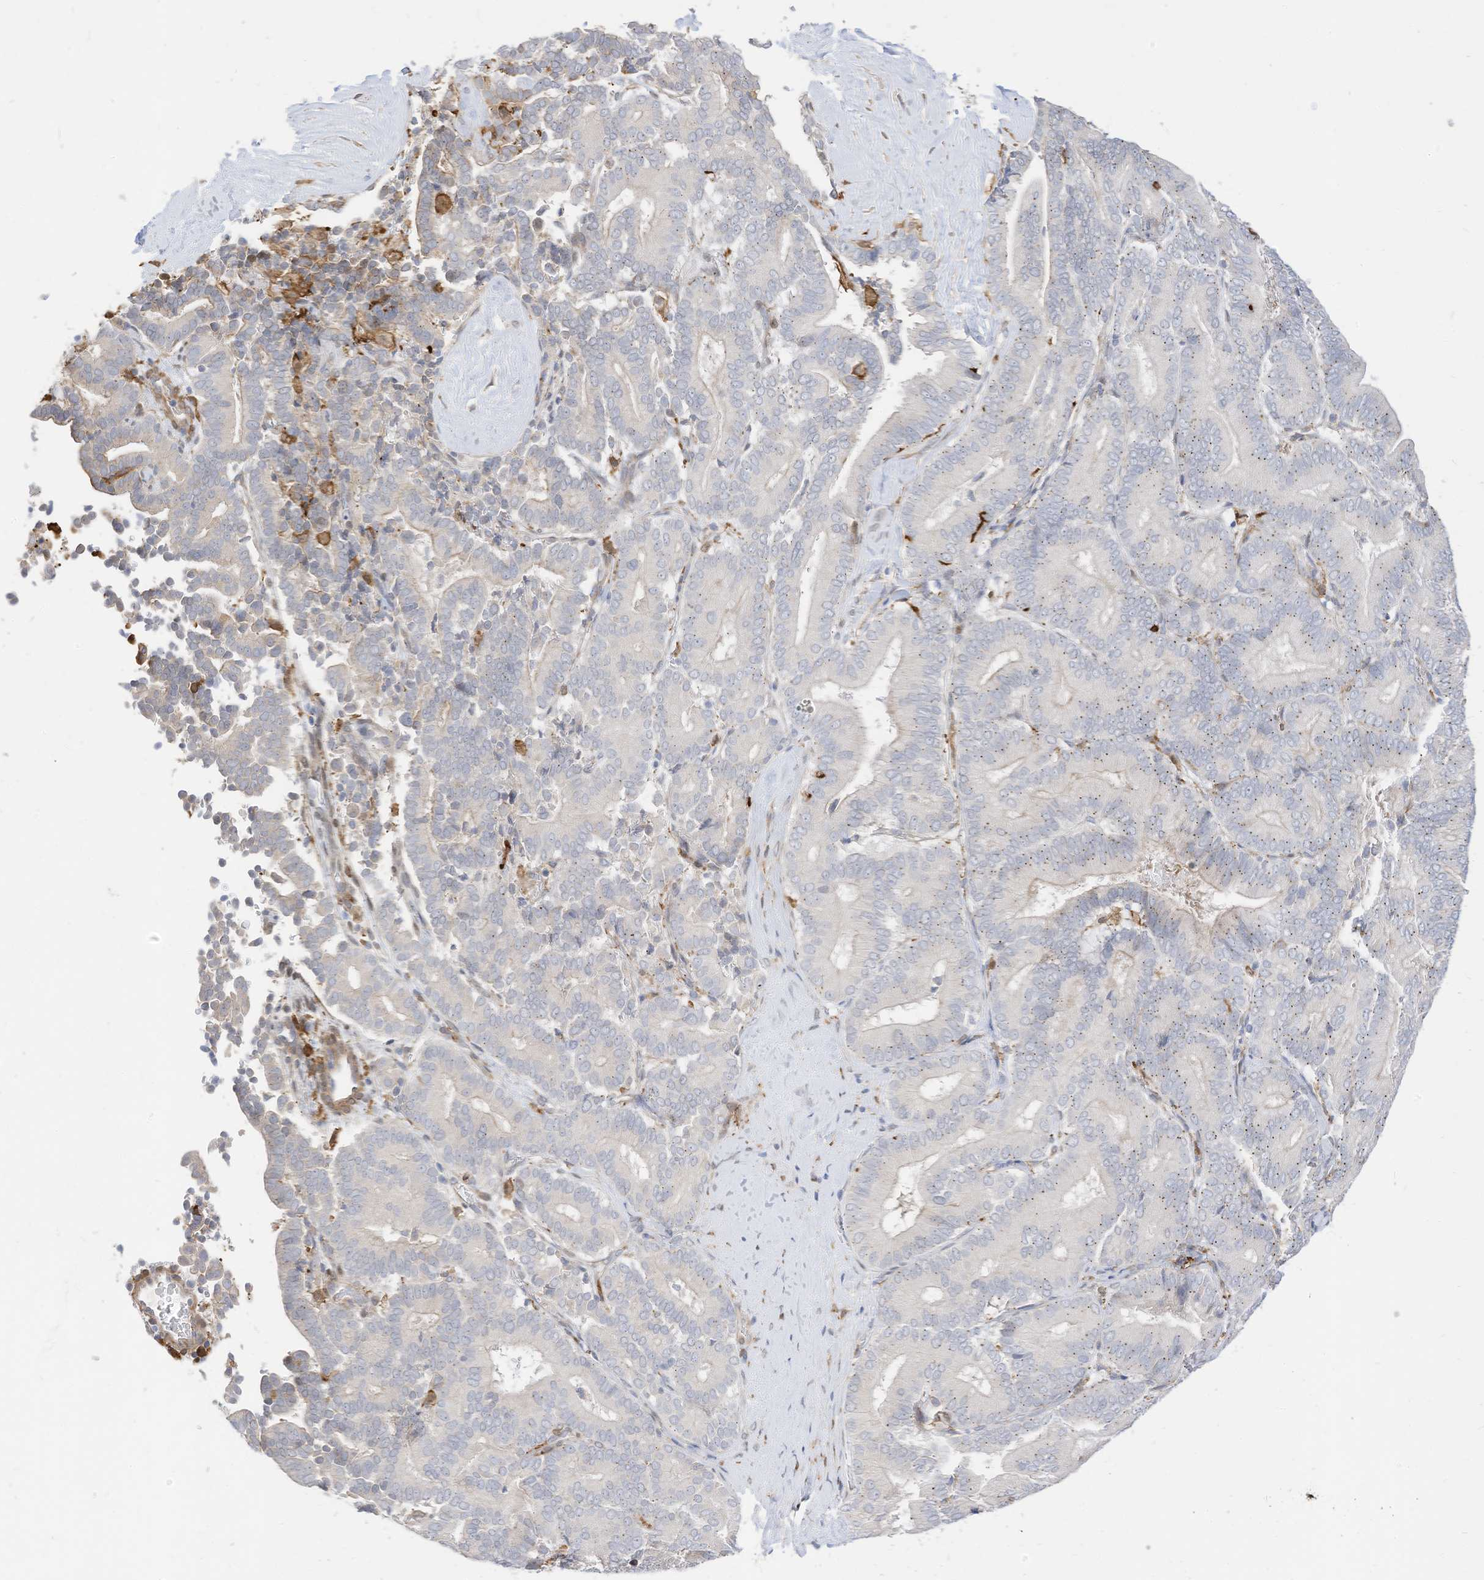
{"staining": {"intensity": "negative", "quantity": "none", "location": "none"}, "tissue": "liver cancer", "cell_type": "Tumor cells", "image_type": "cancer", "snomed": [{"axis": "morphology", "description": "Cholangiocarcinoma"}, {"axis": "topography", "description": "Liver"}], "caption": "There is no significant positivity in tumor cells of cholangiocarcinoma (liver).", "gene": "ATP13A1", "patient": {"sex": "female", "age": 75}}